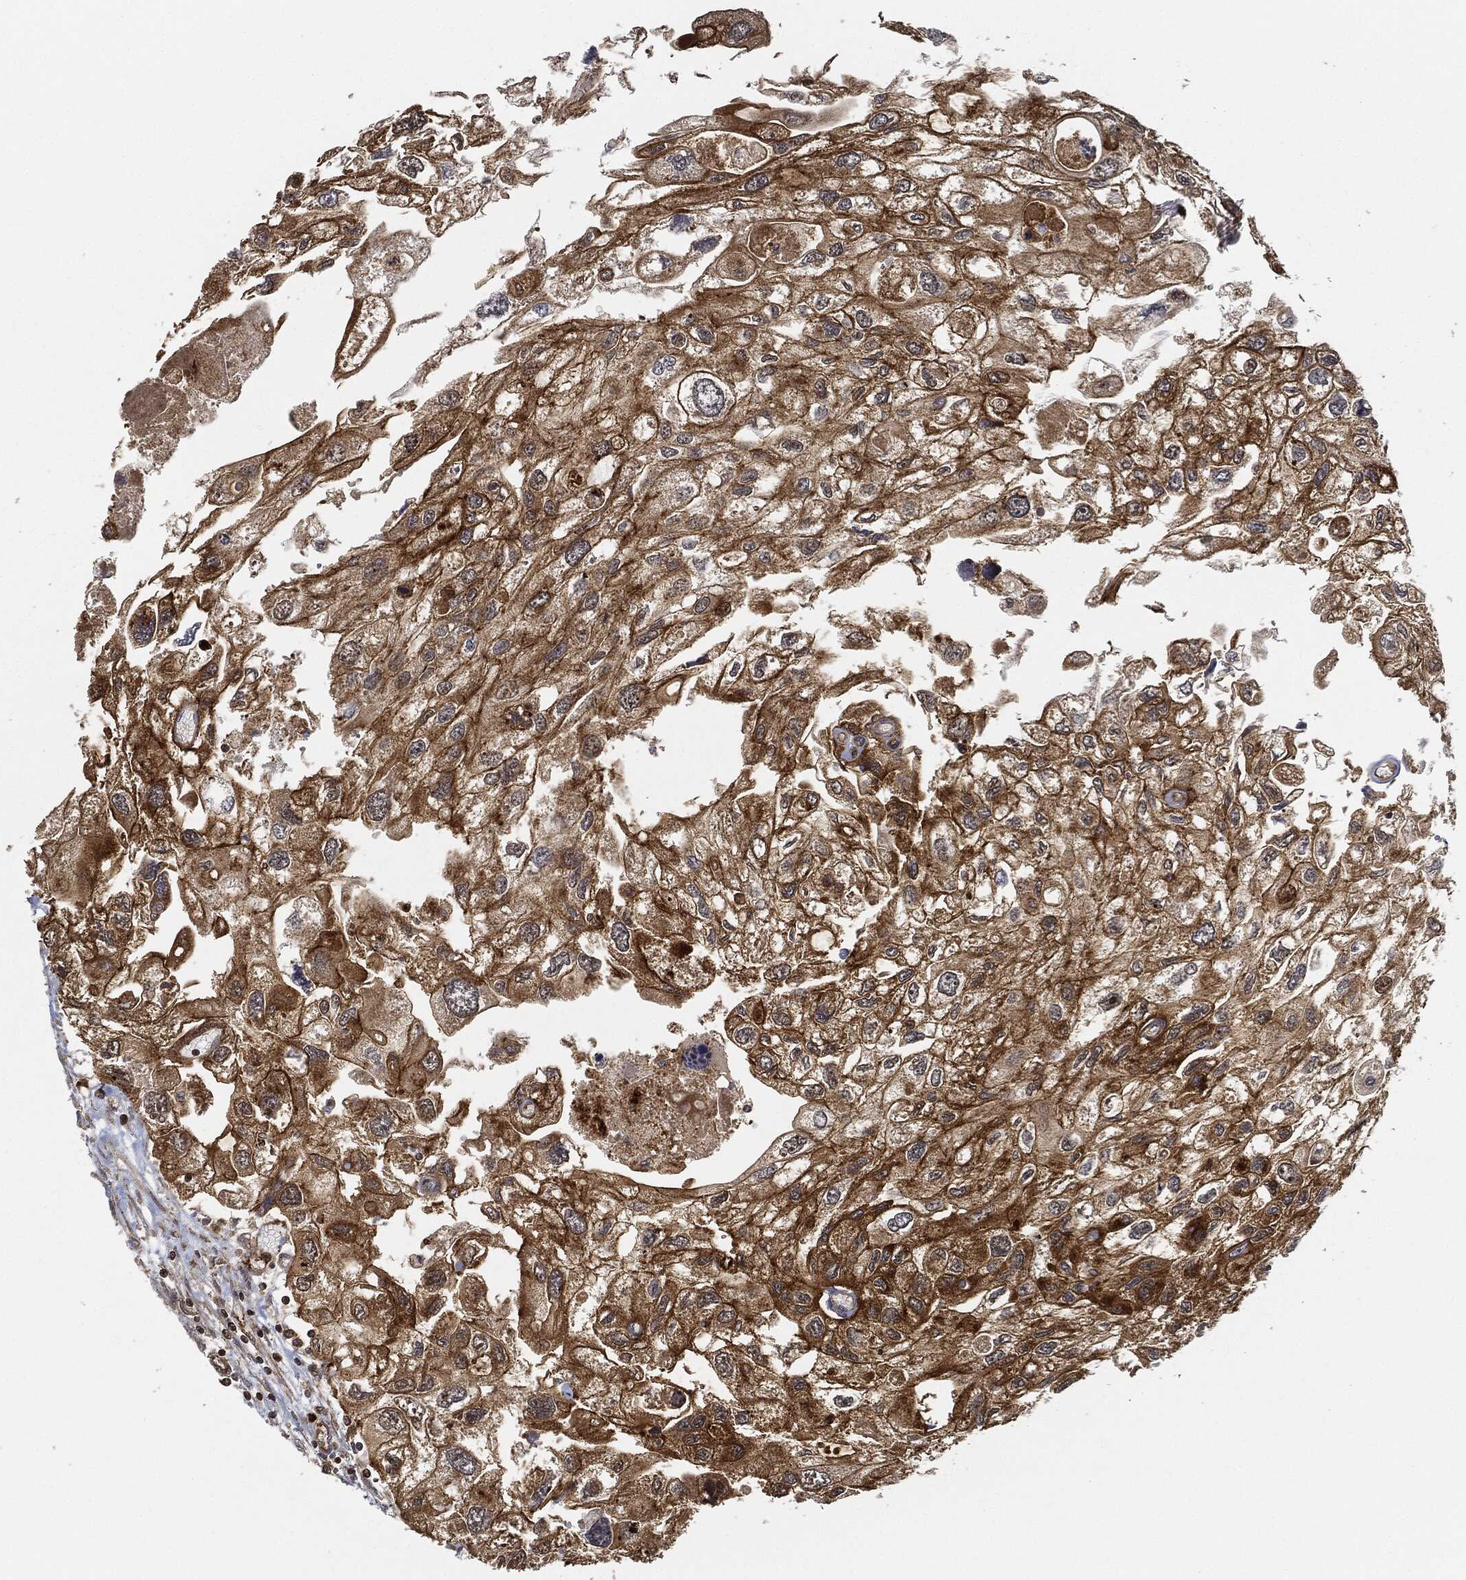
{"staining": {"intensity": "strong", "quantity": "25%-75%", "location": "cytoplasmic/membranous"}, "tissue": "urothelial cancer", "cell_type": "Tumor cells", "image_type": "cancer", "snomed": [{"axis": "morphology", "description": "Urothelial carcinoma, High grade"}, {"axis": "topography", "description": "Urinary bladder"}], "caption": "About 25%-75% of tumor cells in urothelial cancer reveal strong cytoplasmic/membranous protein expression as visualized by brown immunohistochemical staining.", "gene": "MAP3K3", "patient": {"sex": "male", "age": 59}}